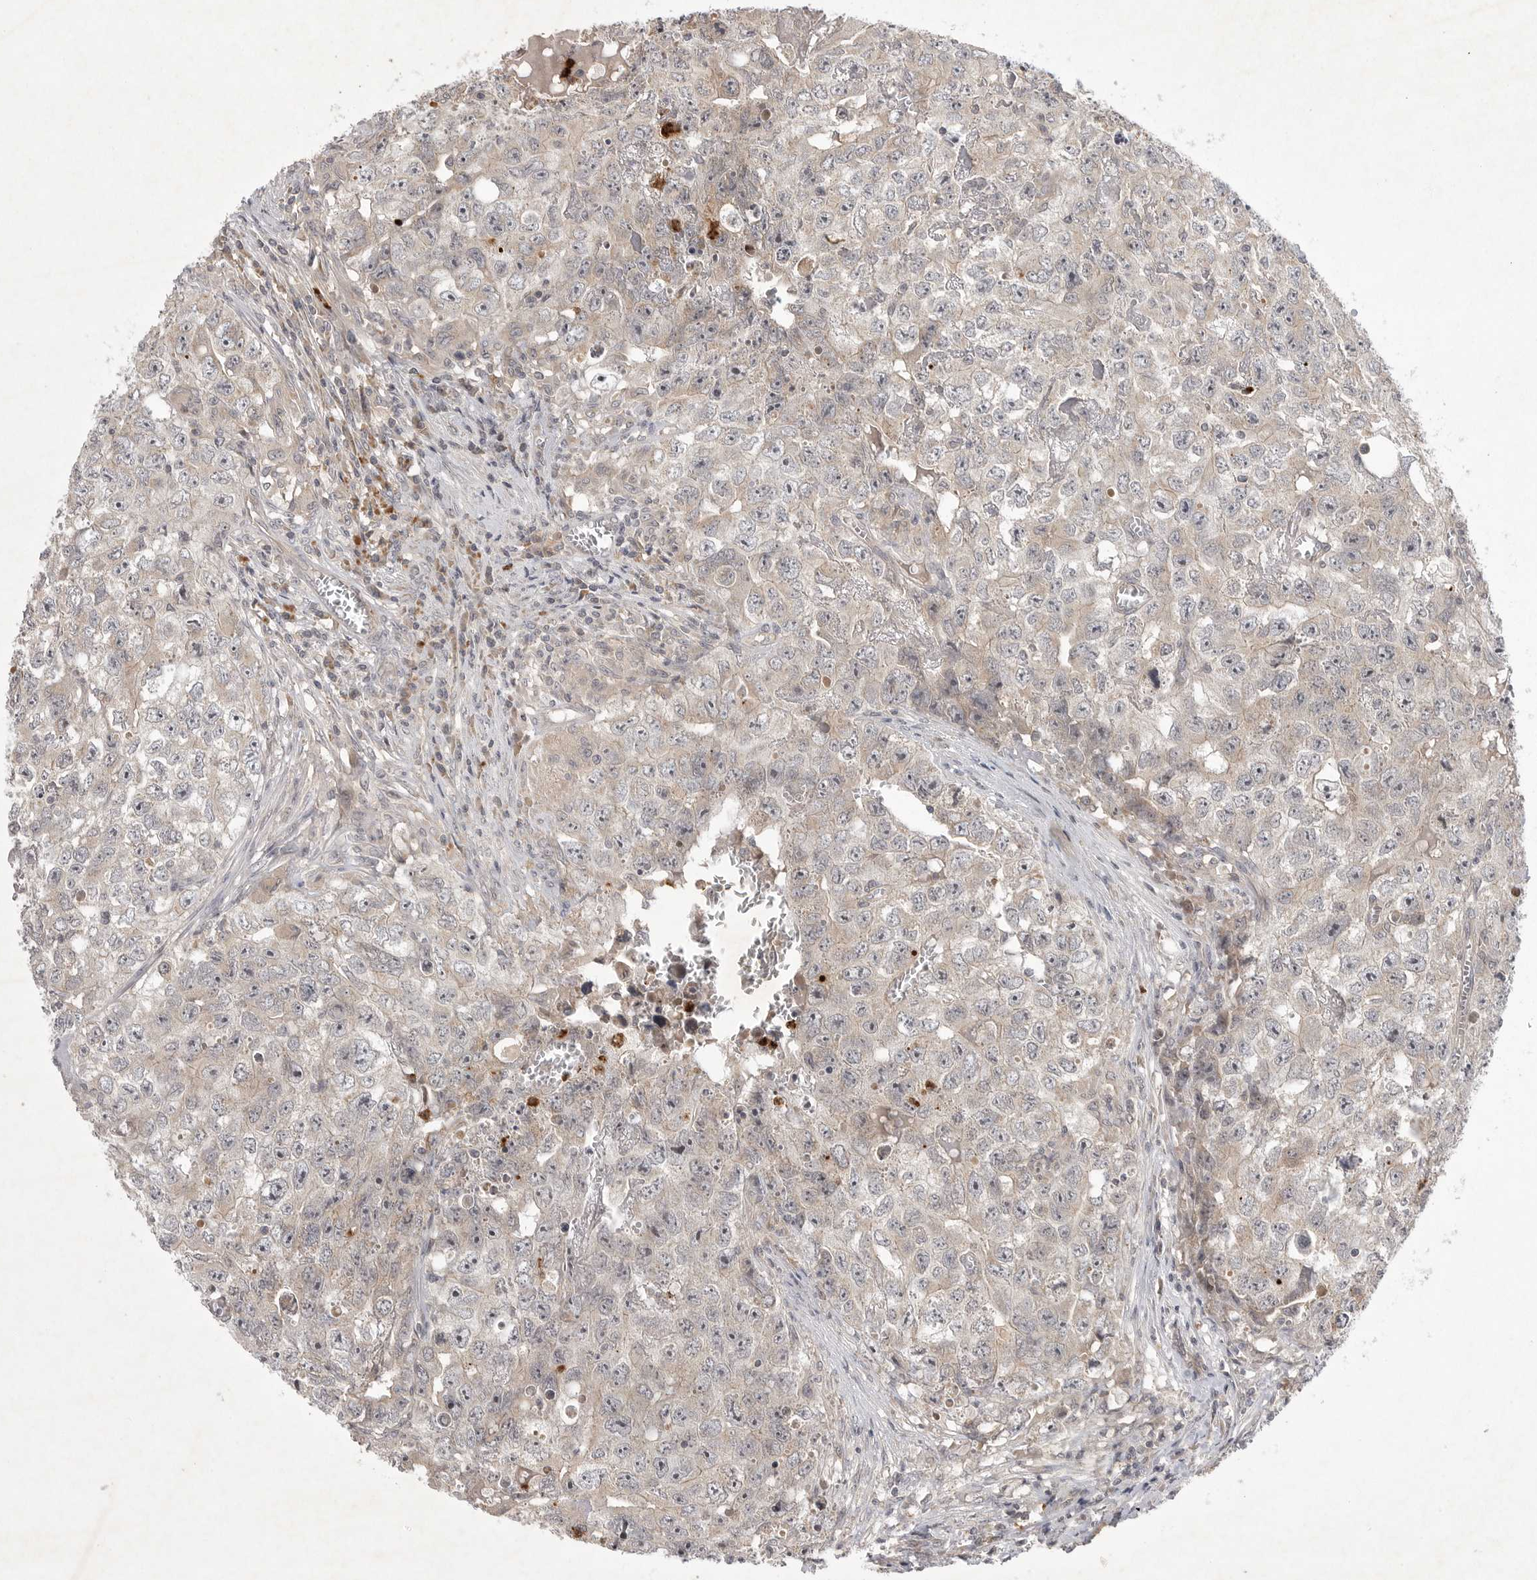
{"staining": {"intensity": "weak", "quantity": "<25%", "location": "cytoplasmic/membranous"}, "tissue": "testis cancer", "cell_type": "Tumor cells", "image_type": "cancer", "snomed": [{"axis": "morphology", "description": "Seminoma, NOS"}, {"axis": "morphology", "description": "Carcinoma, Embryonal, NOS"}, {"axis": "topography", "description": "Testis"}], "caption": "High magnification brightfield microscopy of testis seminoma stained with DAB (brown) and counterstained with hematoxylin (blue): tumor cells show no significant positivity.", "gene": "UBE3D", "patient": {"sex": "male", "age": 43}}